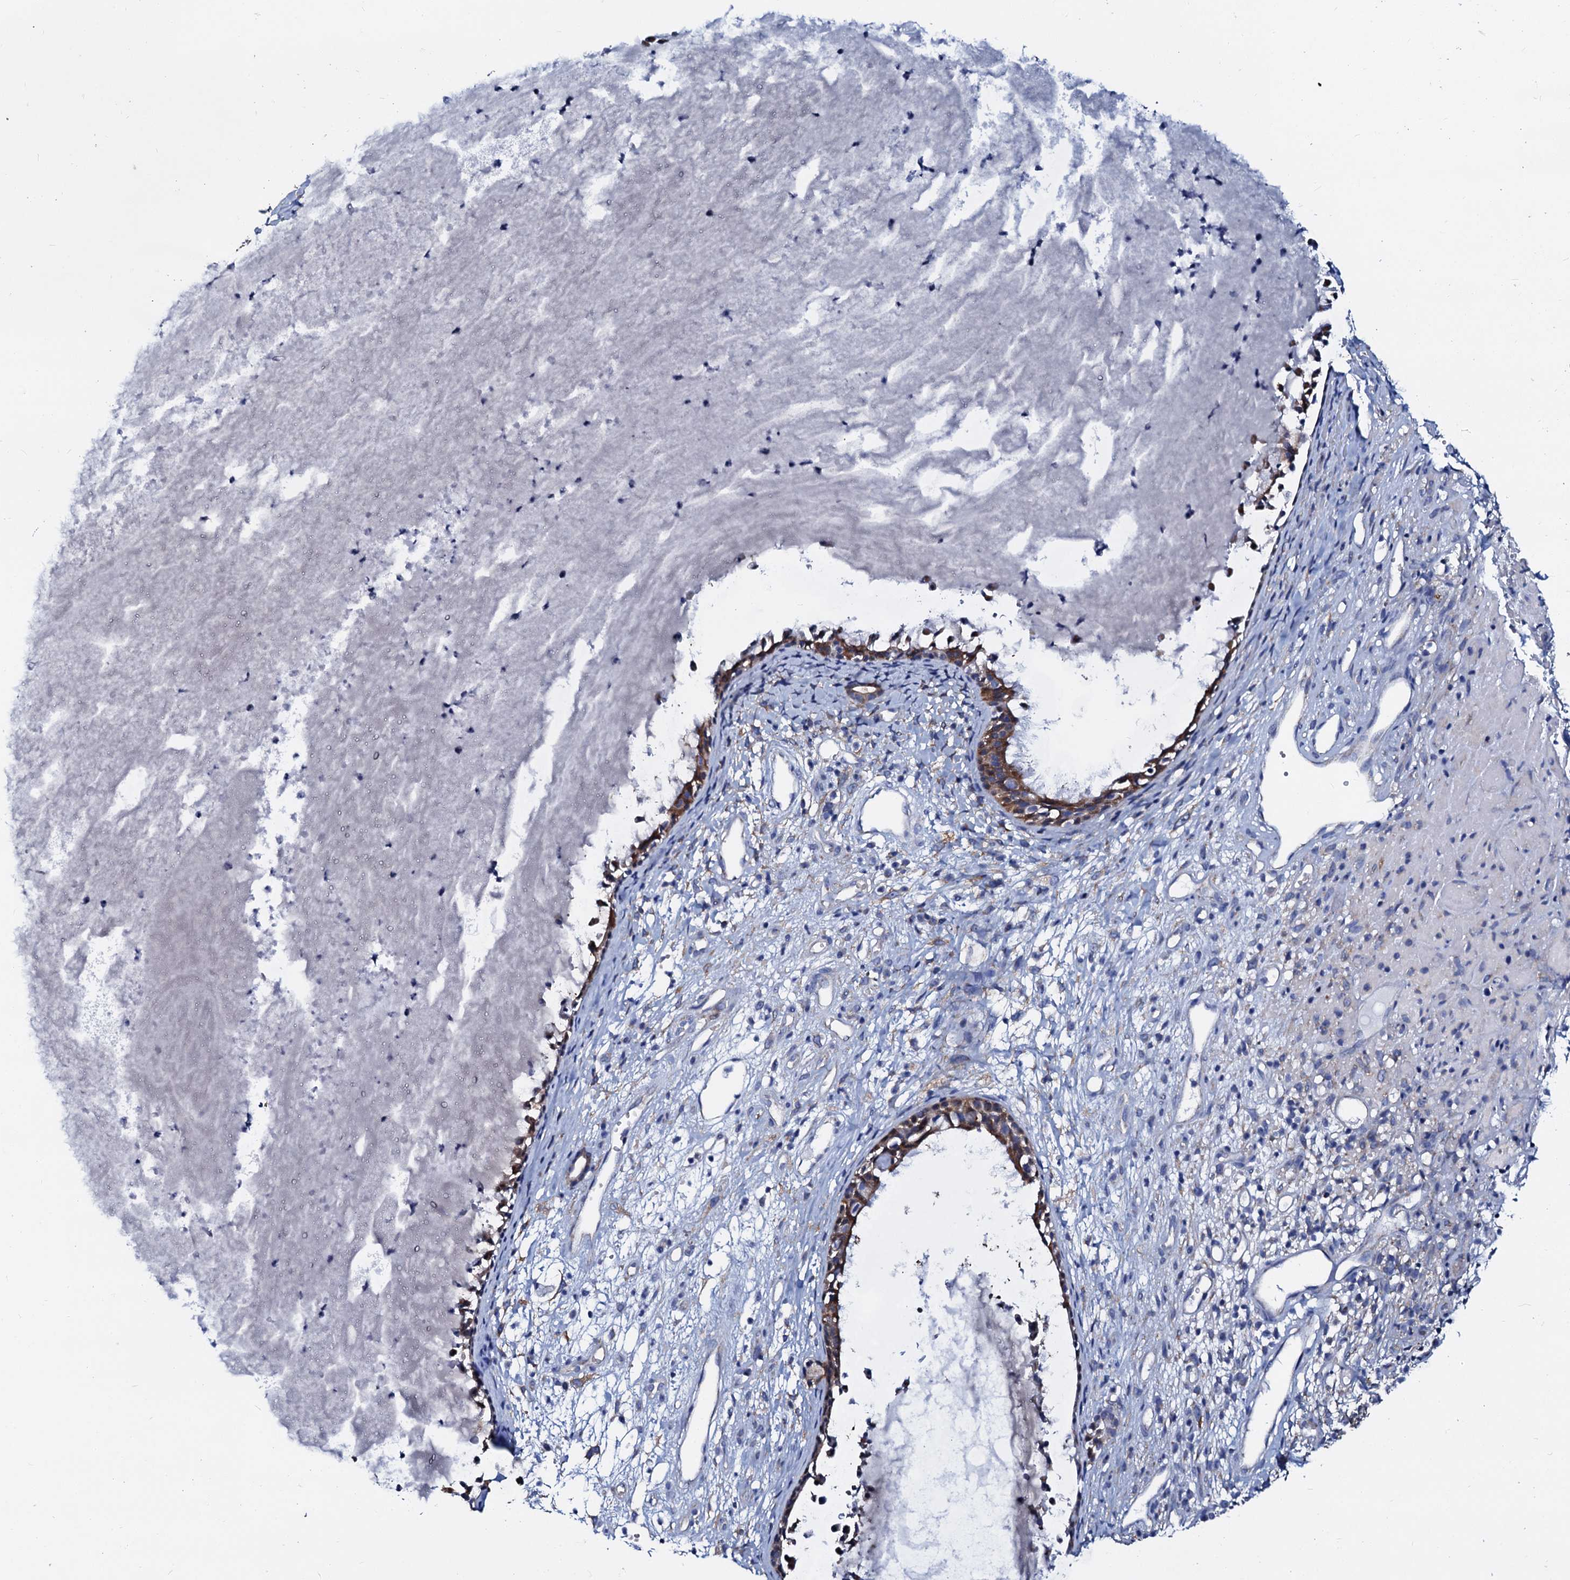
{"staining": {"intensity": "moderate", "quantity": ">75%", "location": "cytoplasmic/membranous"}, "tissue": "nasopharynx", "cell_type": "Respiratory epithelial cells", "image_type": "normal", "snomed": [{"axis": "morphology", "description": "Normal tissue, NOS"}, {"axis": "topography", "description": "Nasopharynx"}], "caption": "This histopathology image shows normal nasopharynx stained with immunohistochemistry (IHC) to label a protein in brown. The cytoplasmic/membranous of respiratory epithelial cells show moderate positivity for the protein. Nuclei are counter-stained blue.", "gene": "SLC37A4", "patient": {"sex": "male", "age": 22}}